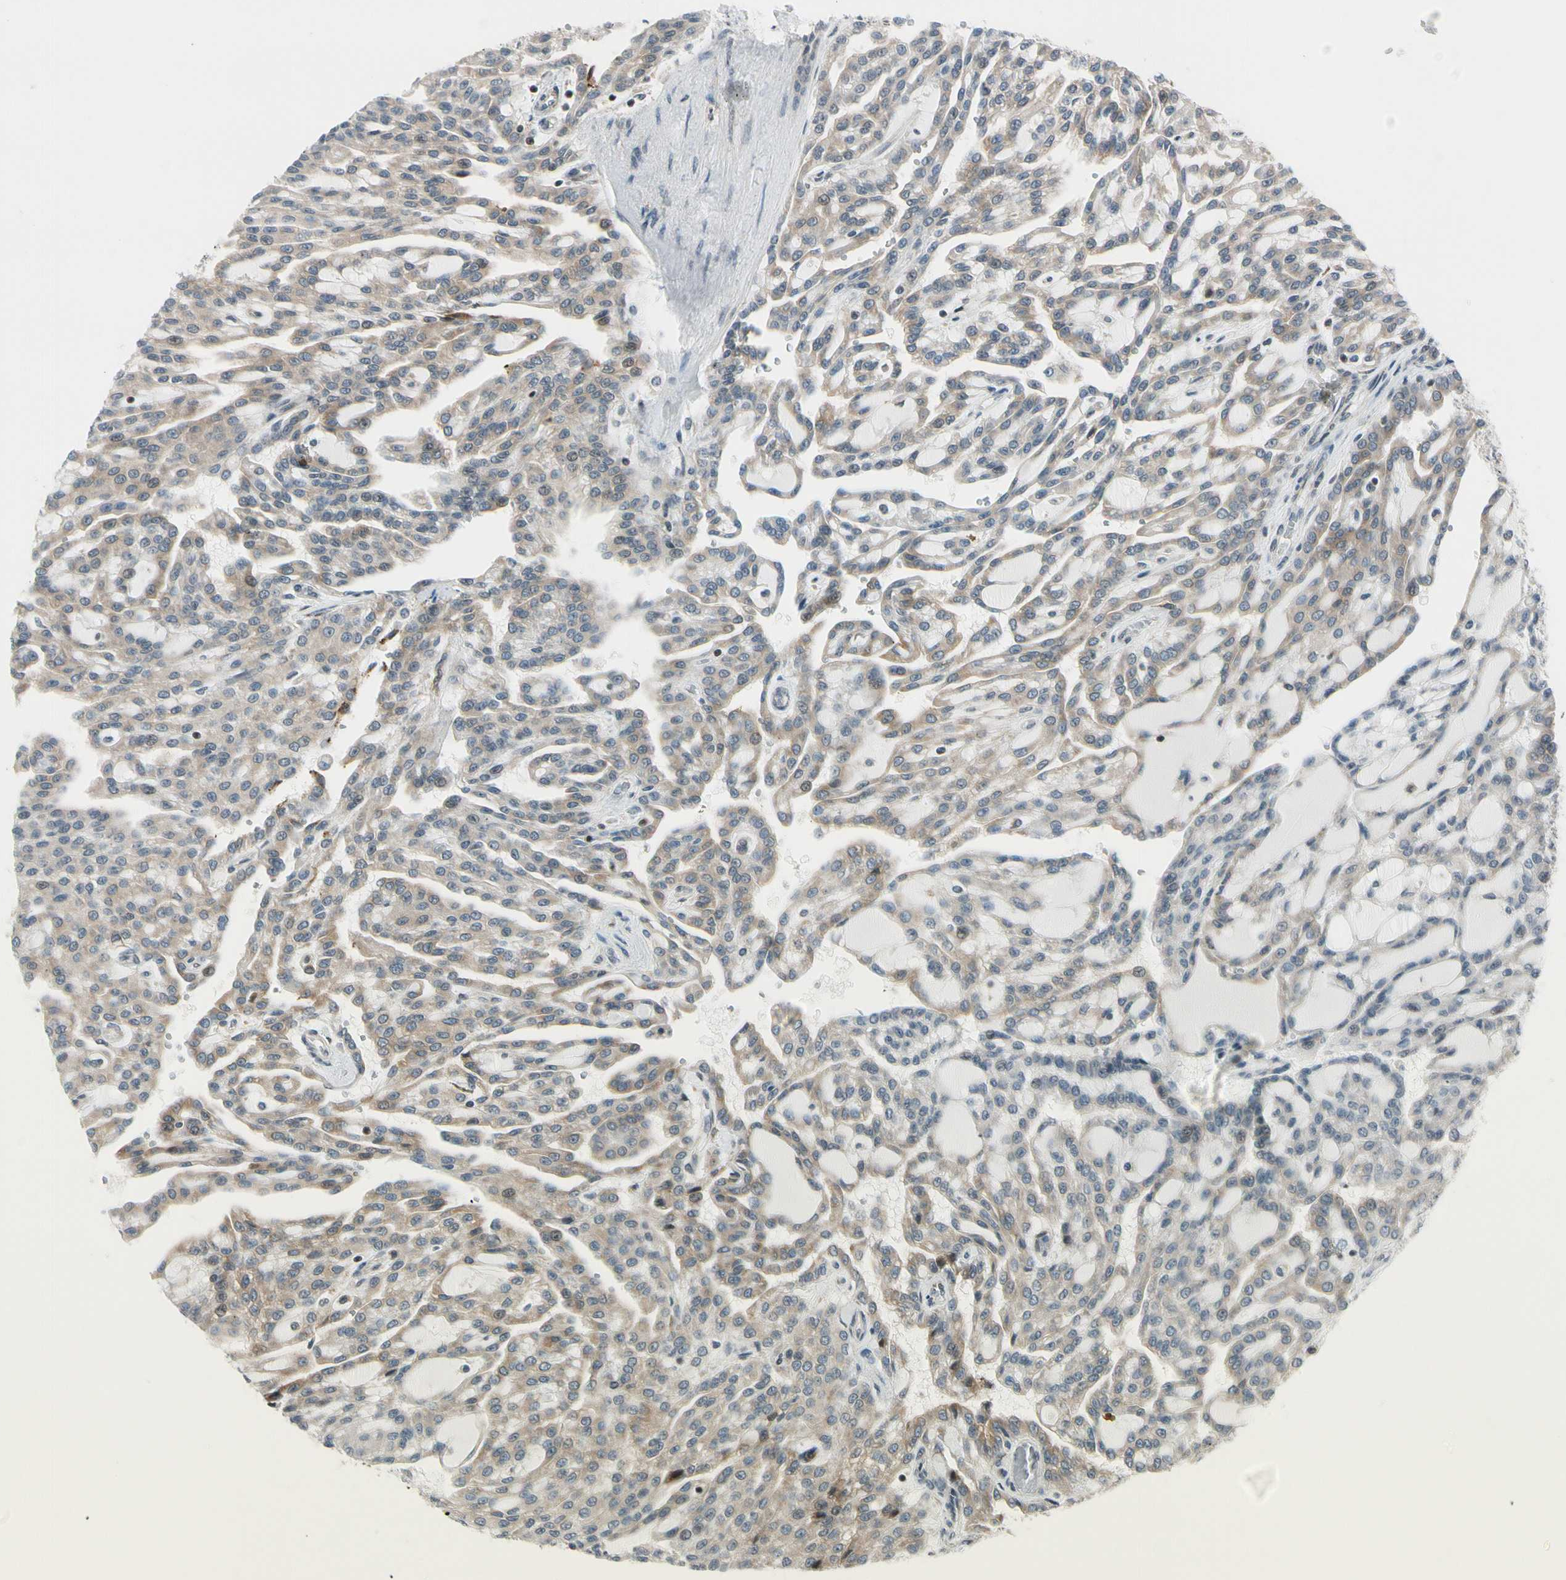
{"staining": {"intensity": "weak", "quantity": ">75%", "location": "cytoplasmic/membranous"}, "tissue": "renal cancer", "cell_type": "Tumor cells", "image_type": "cancer", "snomed": [{"axis": "morphology", "description": "Adenocarcinoma, NOS"}, {"axis": "topography", "description": "Kidney"}], "caption": "IHC photomicrograph of neoplastic tissue: renal cancer (adenocarcinoma) stained using IHC demonstrates low levels of weak protein expression localized specifically in the cytoplasmic/membranous of tumor cells, appearing as a cytoplasmic/membranous brown color.", "gene": "DAXX", "patient": {"sex": "male", "age": 63}}